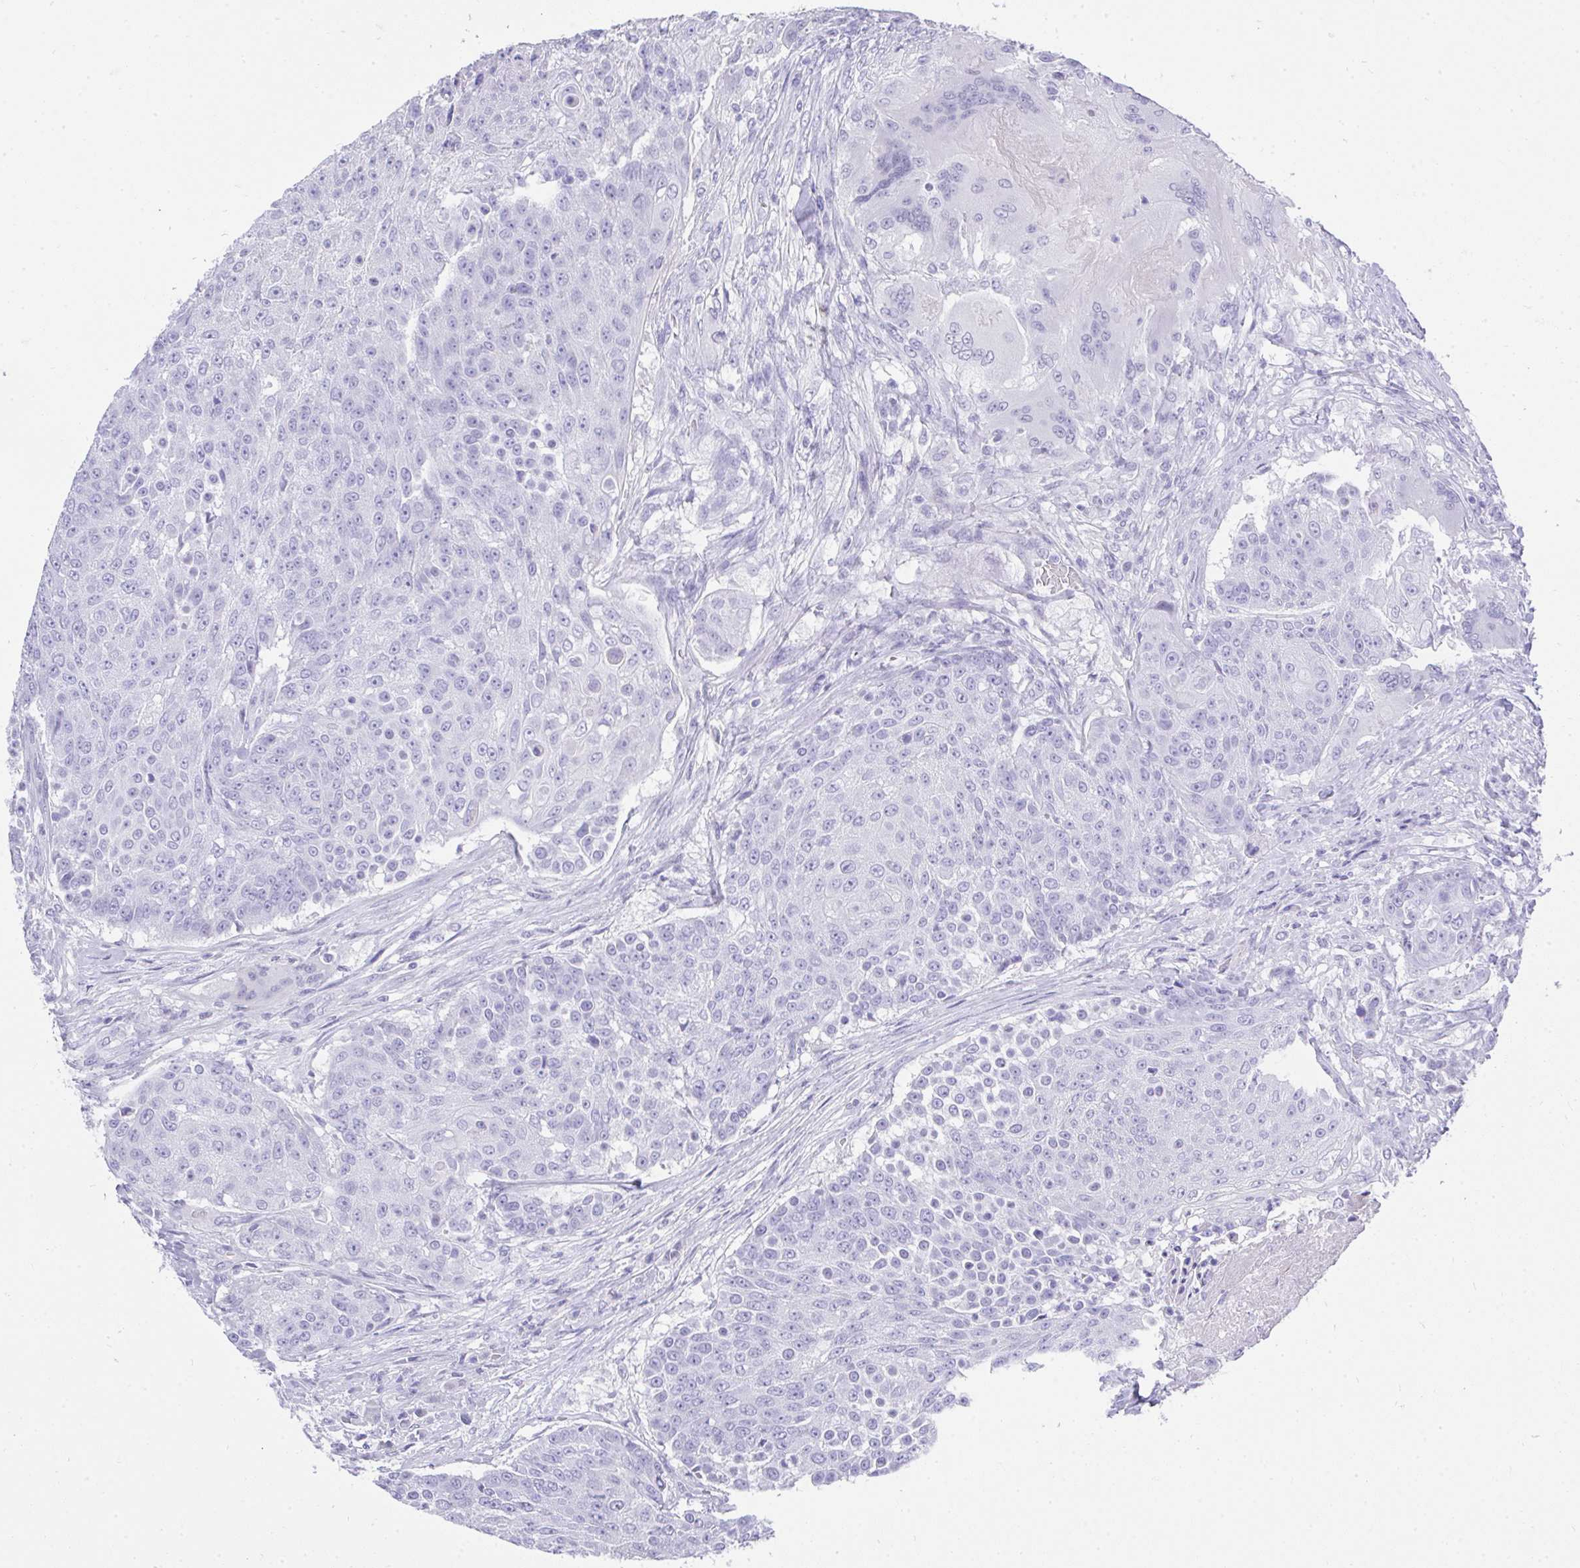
{"staining": {"intensity": "negative", "quantity": "none", "location": "none"}, "tissue": "urothelial cancer", "cell_type": "Tumor cells", "image_type": "cancer", "snomed": [{"axis": "morphology", "description": "Urothelial carcinoma, High grade"}, {"axis": "topography", "description": "Urinary bladder"}], "caption": "The image demonstrates no significant expression in tumor cells of urothelial carcinoma (high-grade).", "gene": "MS4A12", "patient": {"sex": "female", "age": 63}}